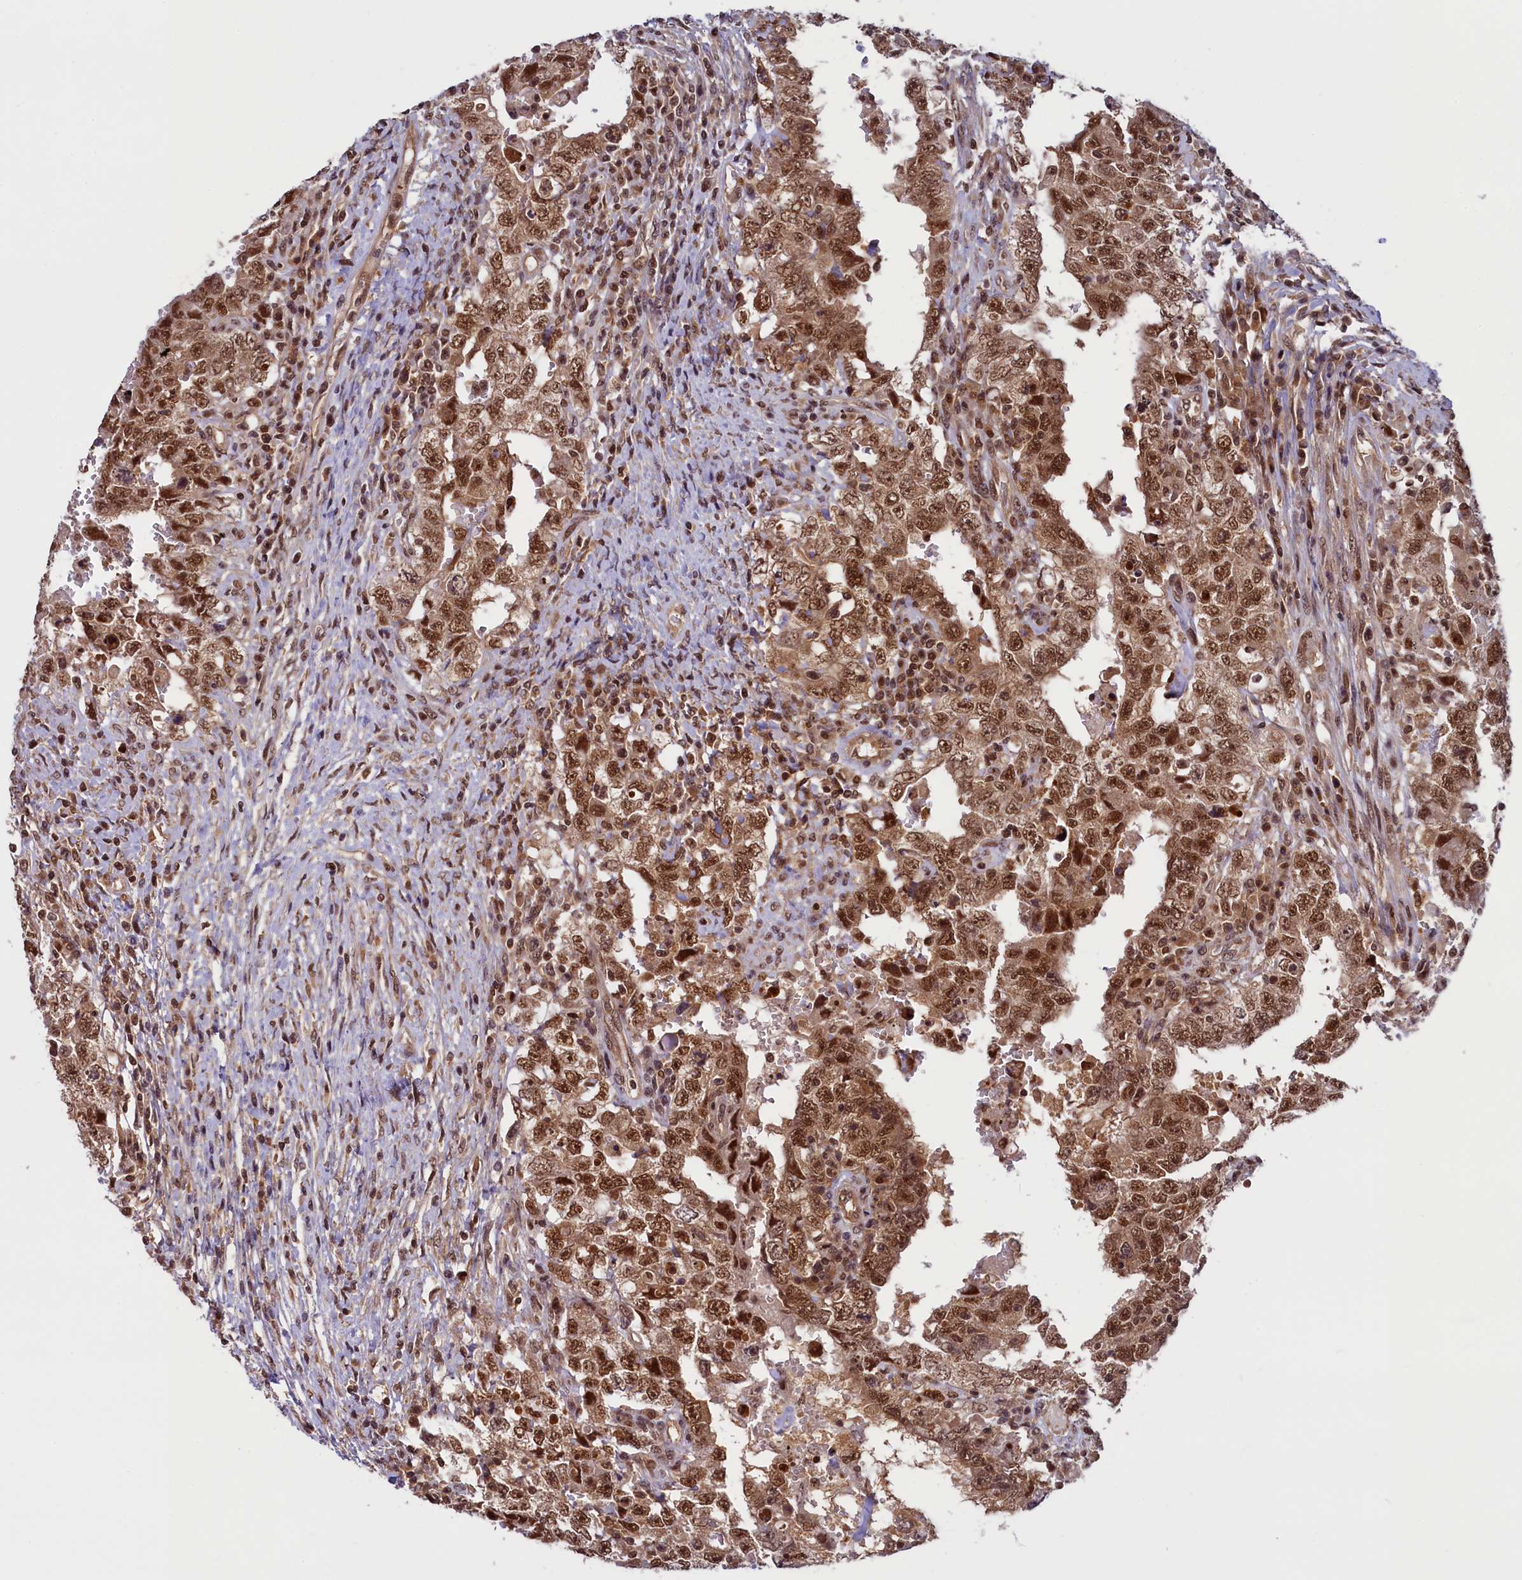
{"staining": {"intensity": "strong", "quantity": ">75%", "location": "cytoplasmic/membranous,nuclear"}, "tissue": "testis cancer", "cell_type": "Tumor cells", "image_type": "cancer", "snomed": [{"axis": "morphology", "description": "Carcinoma, Embryonal, NOS"}, {"axis": "topography", "description": "Testis"}], "caption": "IHC of human embryonal carcinoma (testis) demonstrates high levels of strong cytoplasmic/membranous and nuclear staining in about >75% of tumor cells. The staining is performed using DAB brown chromogen to label protein expression. The nuclei are counter-stained blue using hematoxylin.", "gene": "SLC7A6OS", "patient": {"sex": "male", "age": 26}}